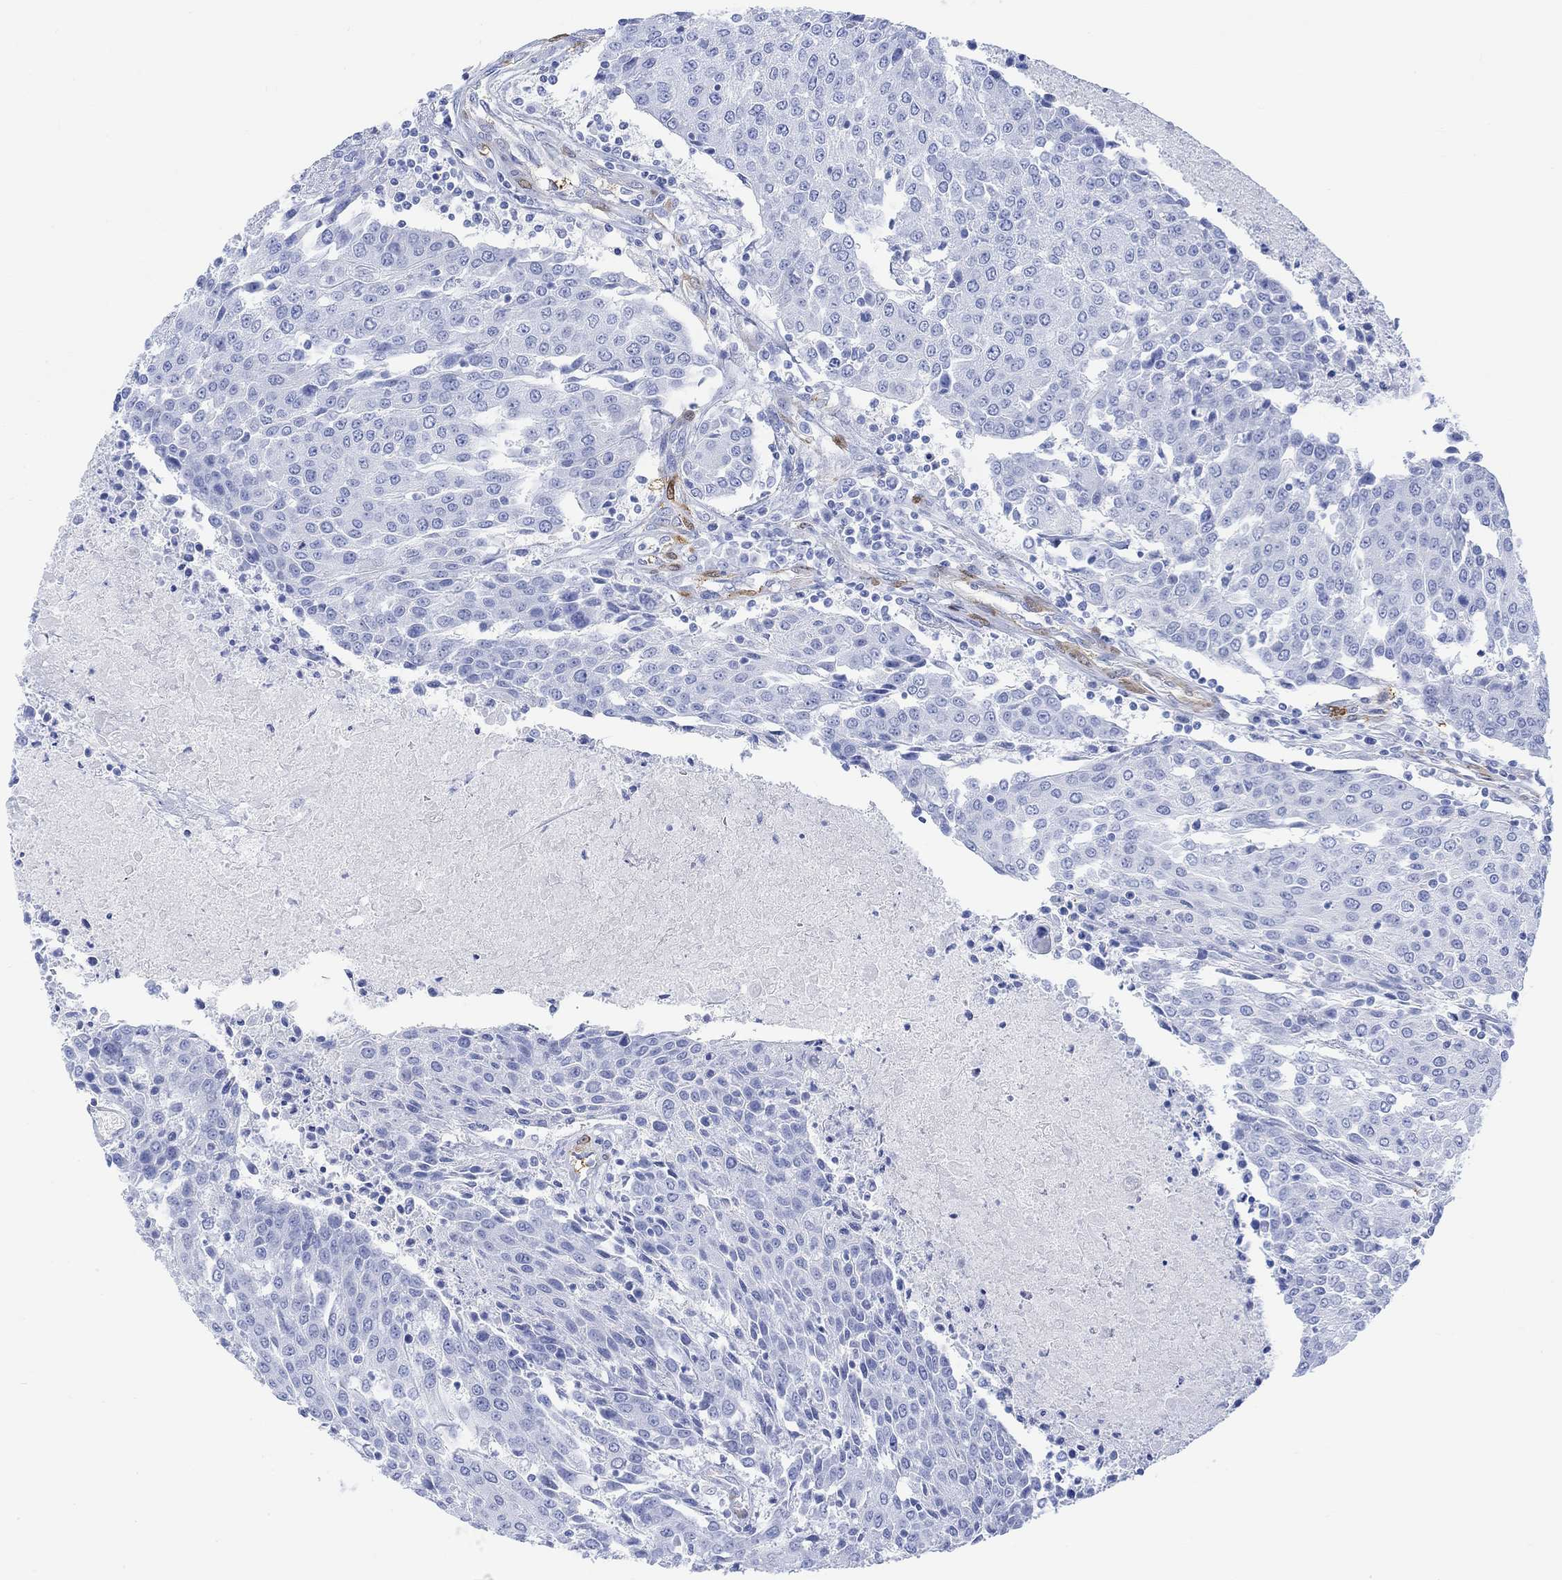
{"staining": {"intensity": "negative", "quantity": "none", "location": "none"}, "tissue": "urothelial cancer", "cell_type": "Tumor cells", "image_type": "cancer", "snomed": [{"axis": "morphology", "description": "Urothelial carcinoma, High grade"}, {"axis": "topography", "description": "Urinary bladder"}], "caption": "The micrograph displays no significant expression in tumor cells of urothelial carcinoma (high-grade).", "gene": "TPPP3", "patient": {"sex": "female", "age": 85}}